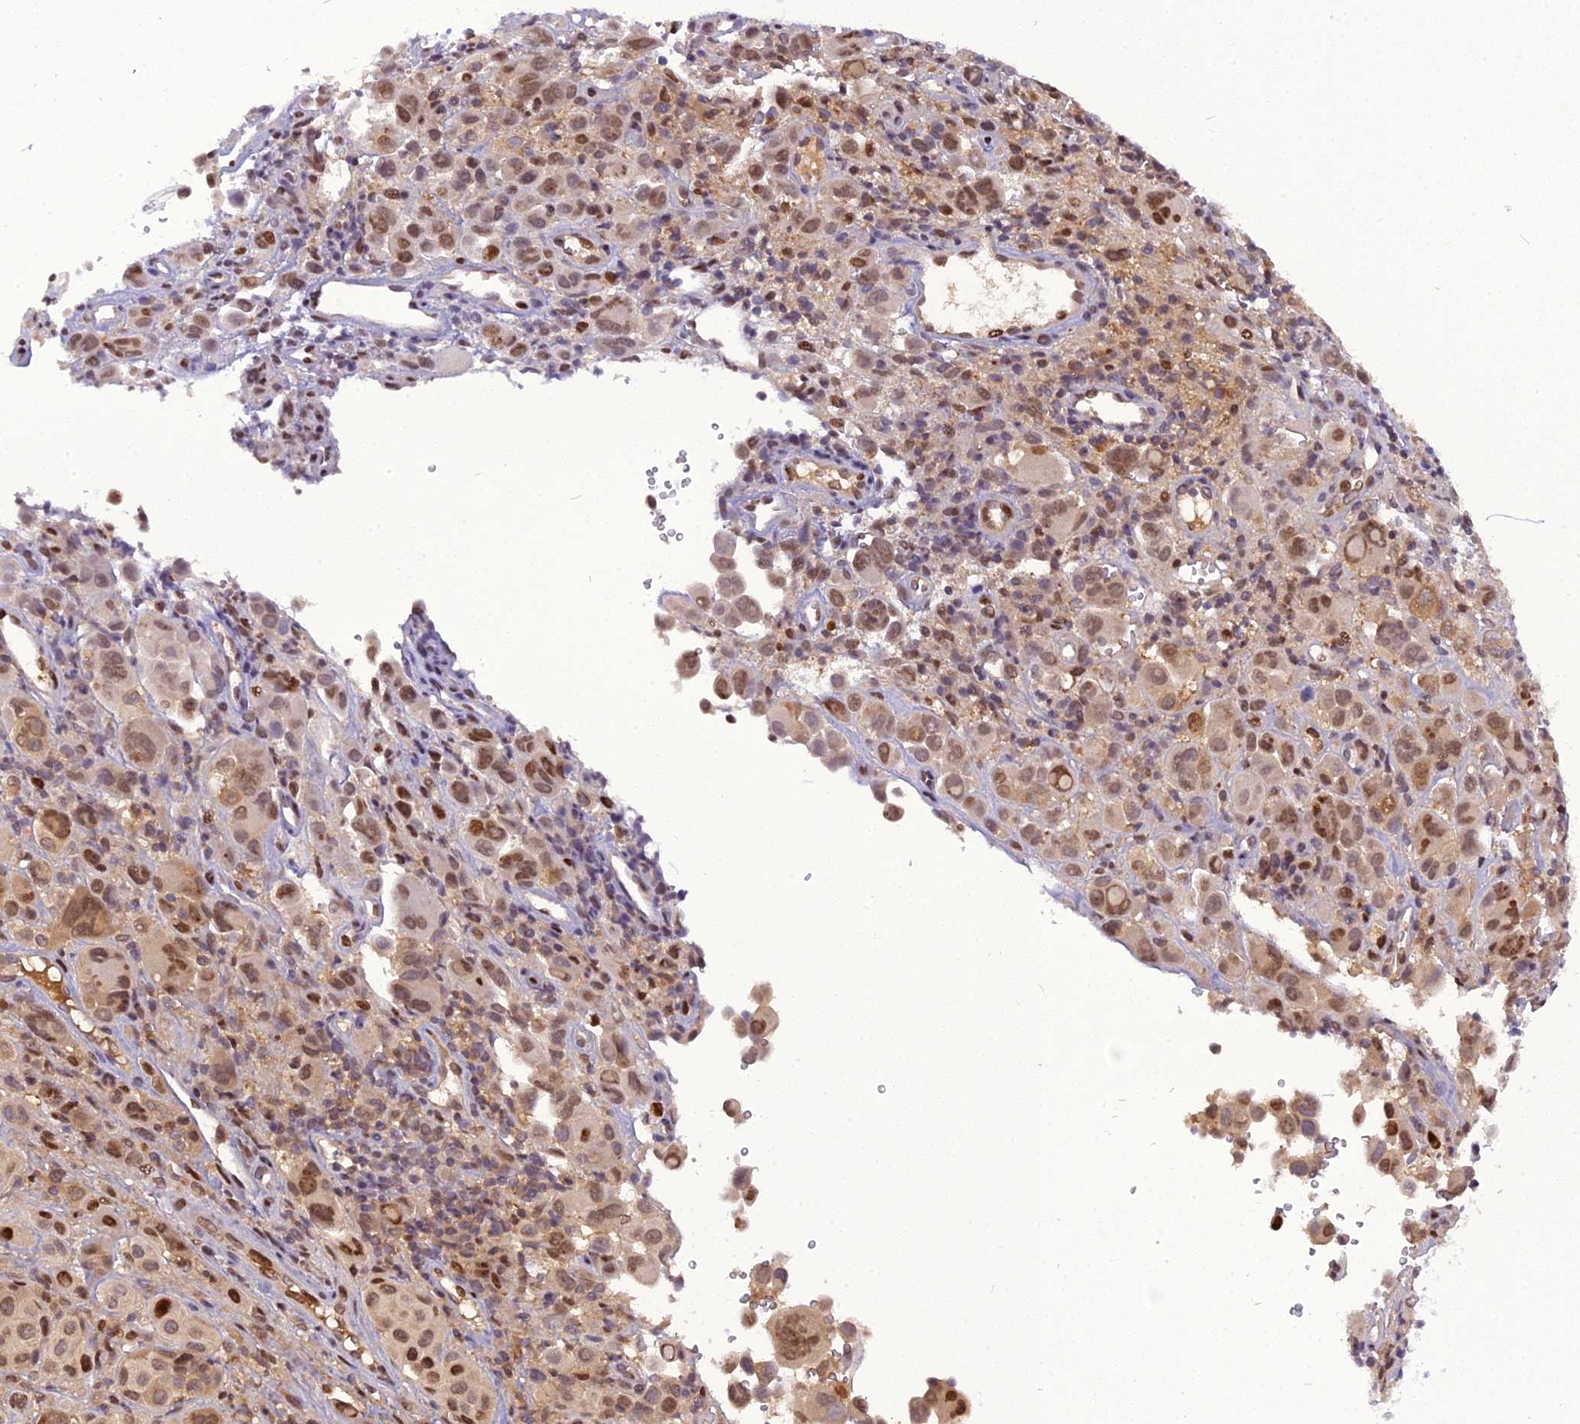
{"staining": {"intensity": "moderate", "quantity": "25%-75%", "location": "cytoplasmic/membranous,nuclear"}, "tissue": "melanoma", "cell_type": "Tumor cells", "image_type": "cancer", "snomed": [{"axis": "morphology", "description": "Malignant melanoma, NOS"}, {"axis": "topography", "description": "Skin of trunk"}], "caption": "Immunohistochemistry (IHC) of human melanoma displays medium levels of moderate cytoplasmic/membranous and nuclear expression in about 25%-75% of tumor cells. (brown staining indicates protein expression, while blue staining denotes nuclei).", "gene": "RABGGTA", "patient": {"sex": "male", "age": 71}}